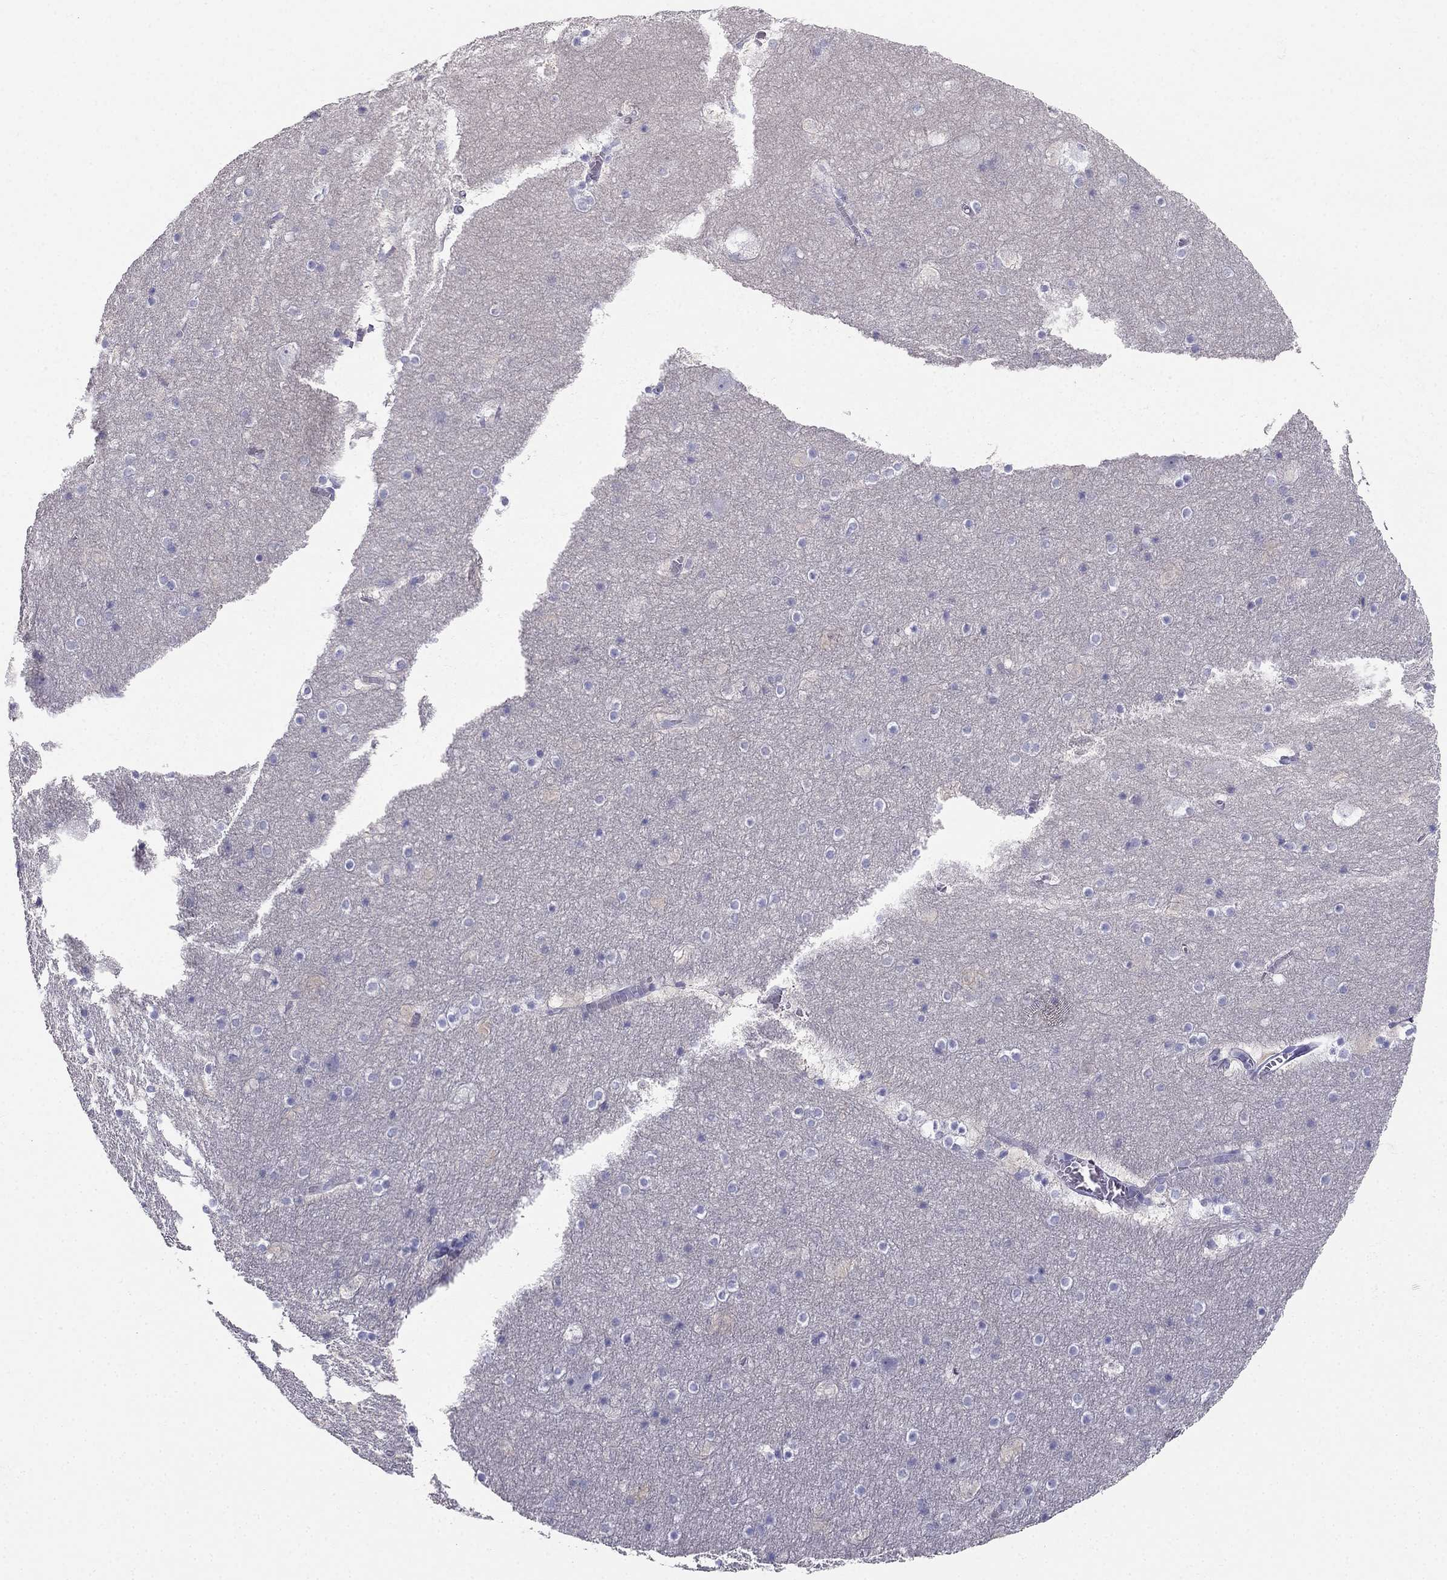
{"staining": {"intensity": "negative", "quantity": "none", "location": "none"}, "tissue": "hippocampus", "cell_type": "Glial cells", "image_type": "normal", "snomed": [{"axis": "morphology", "description": "Normal tissue, NOS"}, {"axis": "topography", "description": "Hippocampus"}], "caption": "This micrograph is of benign hippocampus stained with IHC to label a protein in brown with the nuclei are counter-stained blue. There is no positivity in glial cells.", "gene": "RFLNA", "patient": {"sex": "male", "age": 45}}